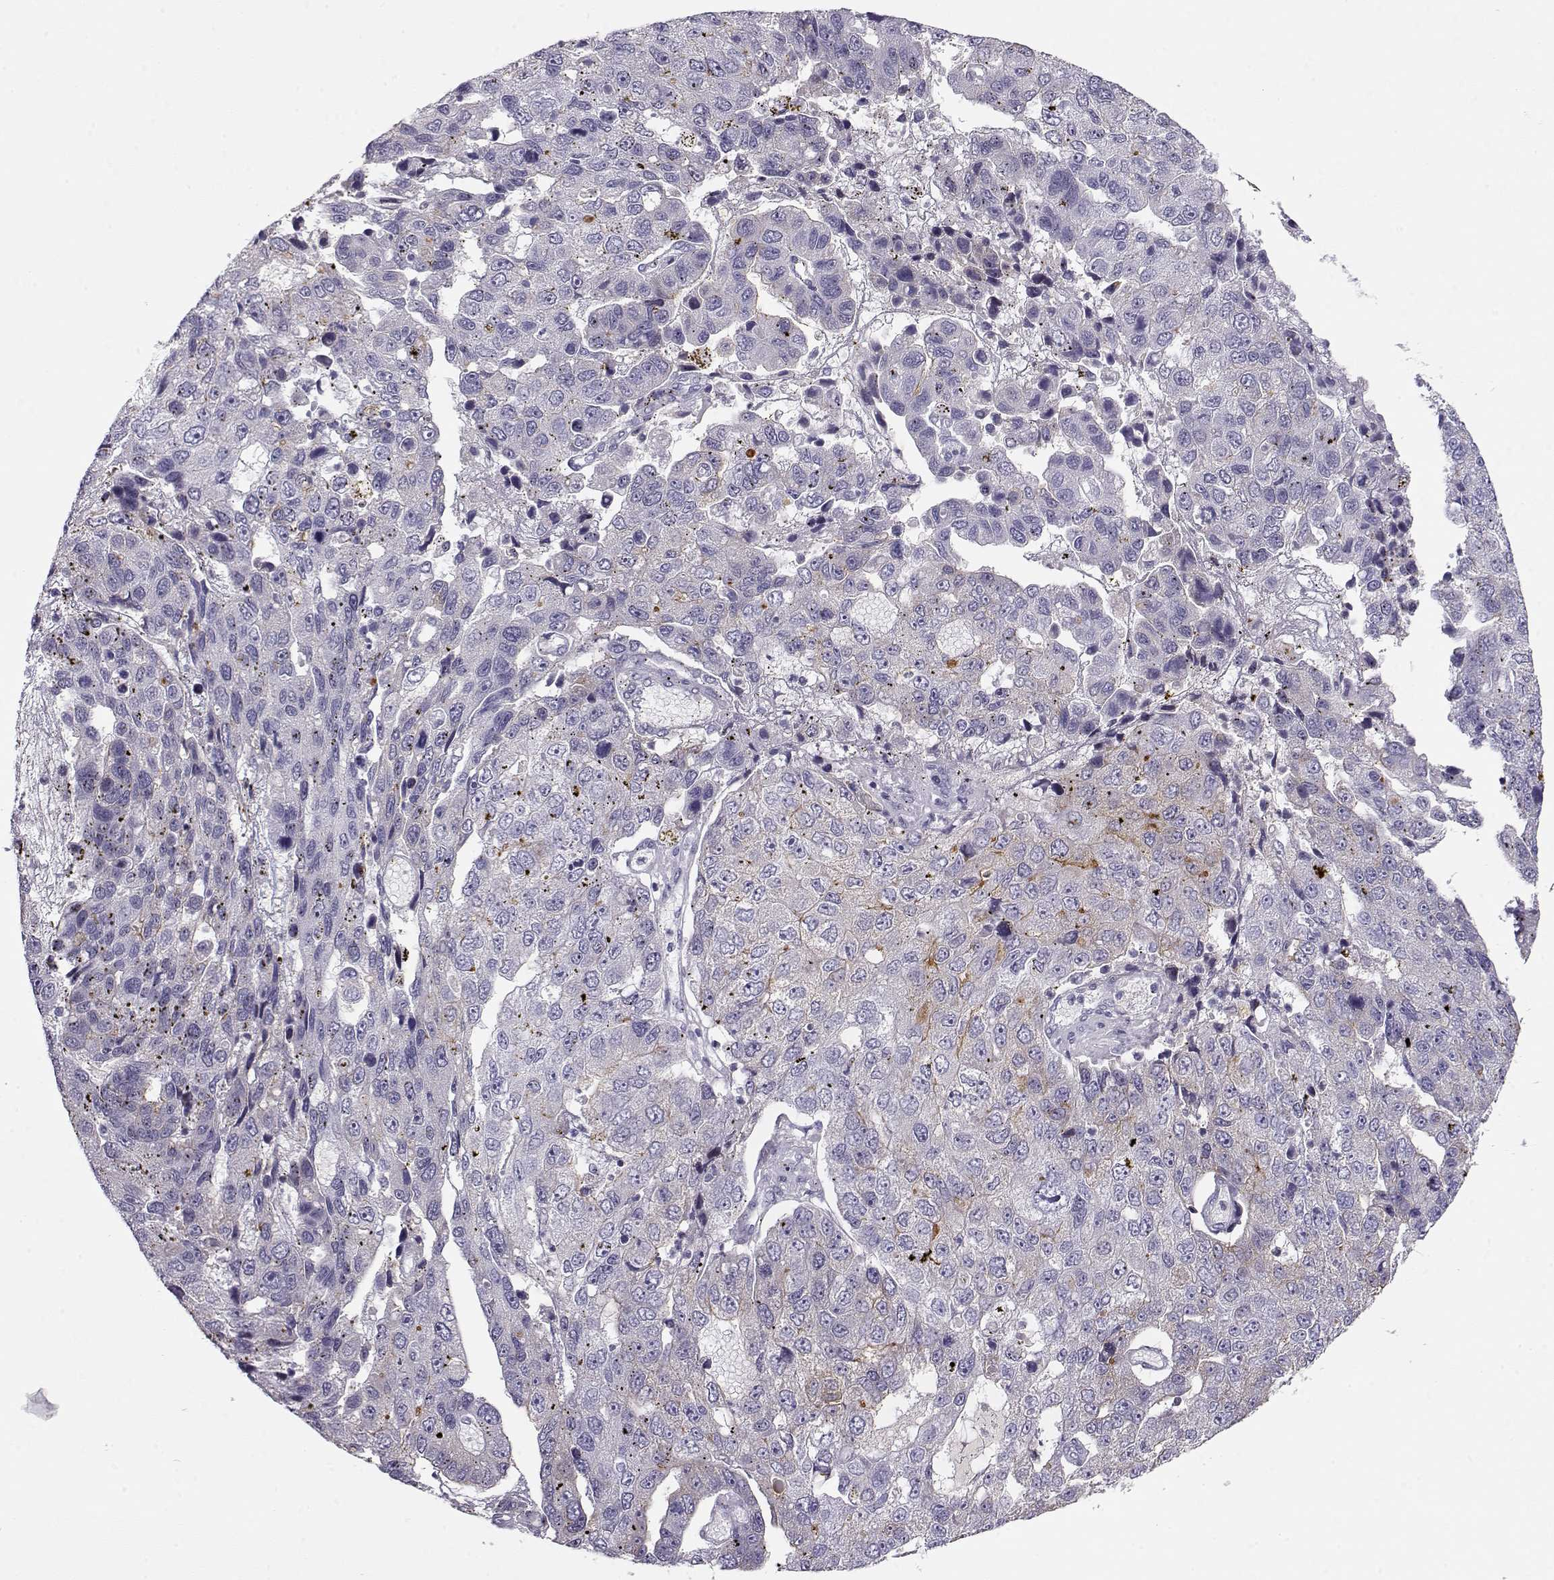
{"staining": {"intensity": "weak", "quantity": "<25%", "location": "cytoplasmic/membranous"}, "tissue": "pancreatic cancer", "cell_type": "Tumor cells", "image_type": "cancer", "snomed": [{"axis": "morphology", "description": "Adenocarcinoma, NOS"}, {"axis": "topography", "description": "Pancreas"}], "caption": "This is an IHC photomicrograph of human pancreatic cancer (adenocarcinoma). There is no staining in tumor cells.", "gene": "CRX", "patient": {"sex": "female", "age": 61}}